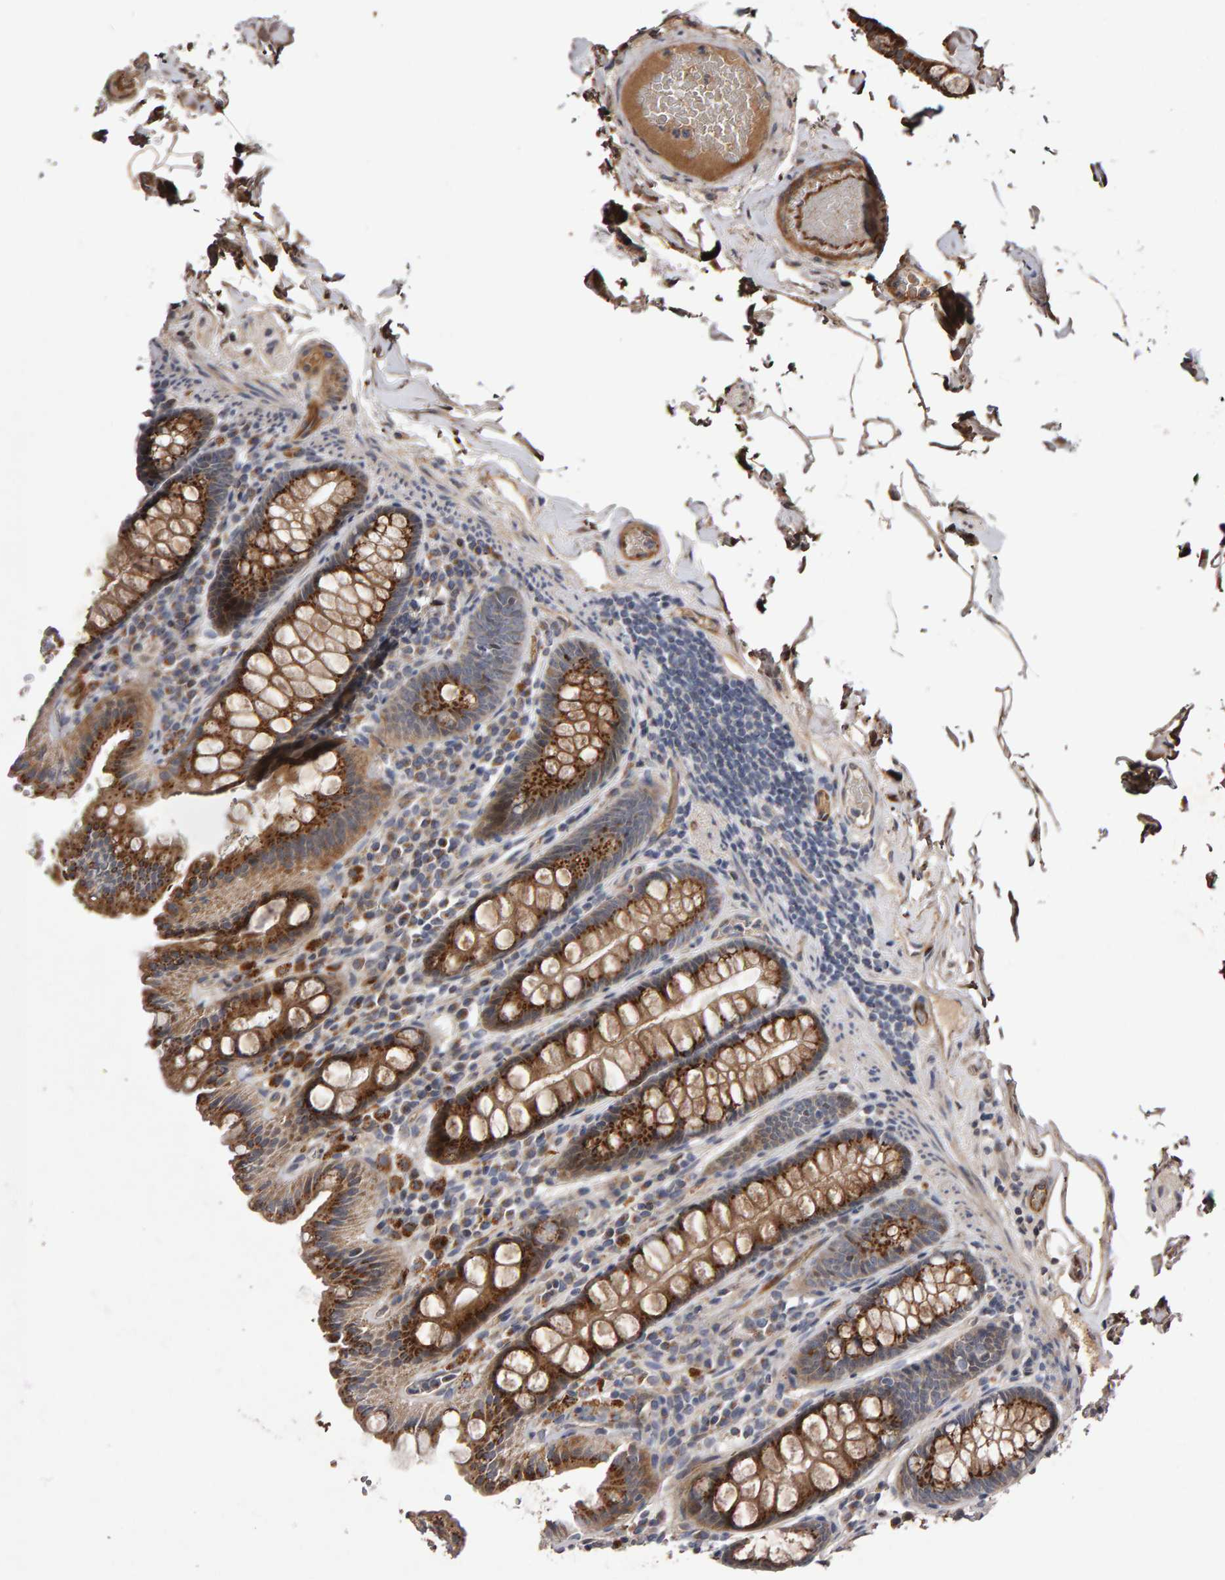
{"staining": {"intensity": "moderate", "quantity": ">75%", "location": "cytoplasmic/membranous"}, "tissue": "colon", "cell_type": "Endothelial cells", "image_type": "normal", "snomed": [{"axis": "morphology", "description": "Normal tissue, NOS"}, {"axis": "topography", "description": "Colon"}, {"axis": "topography", "description": "Peripheral nerve tissue"}], "caption": "DAB (3,3'-diaminobenzidine) immunohistochemical staining of normal human colon reveals moderate cytoplasmic/membranous protein staining in about >75% of endothelial cells.", "gene": "CANT1", "patient": {"sex": "female", "age": 61}}